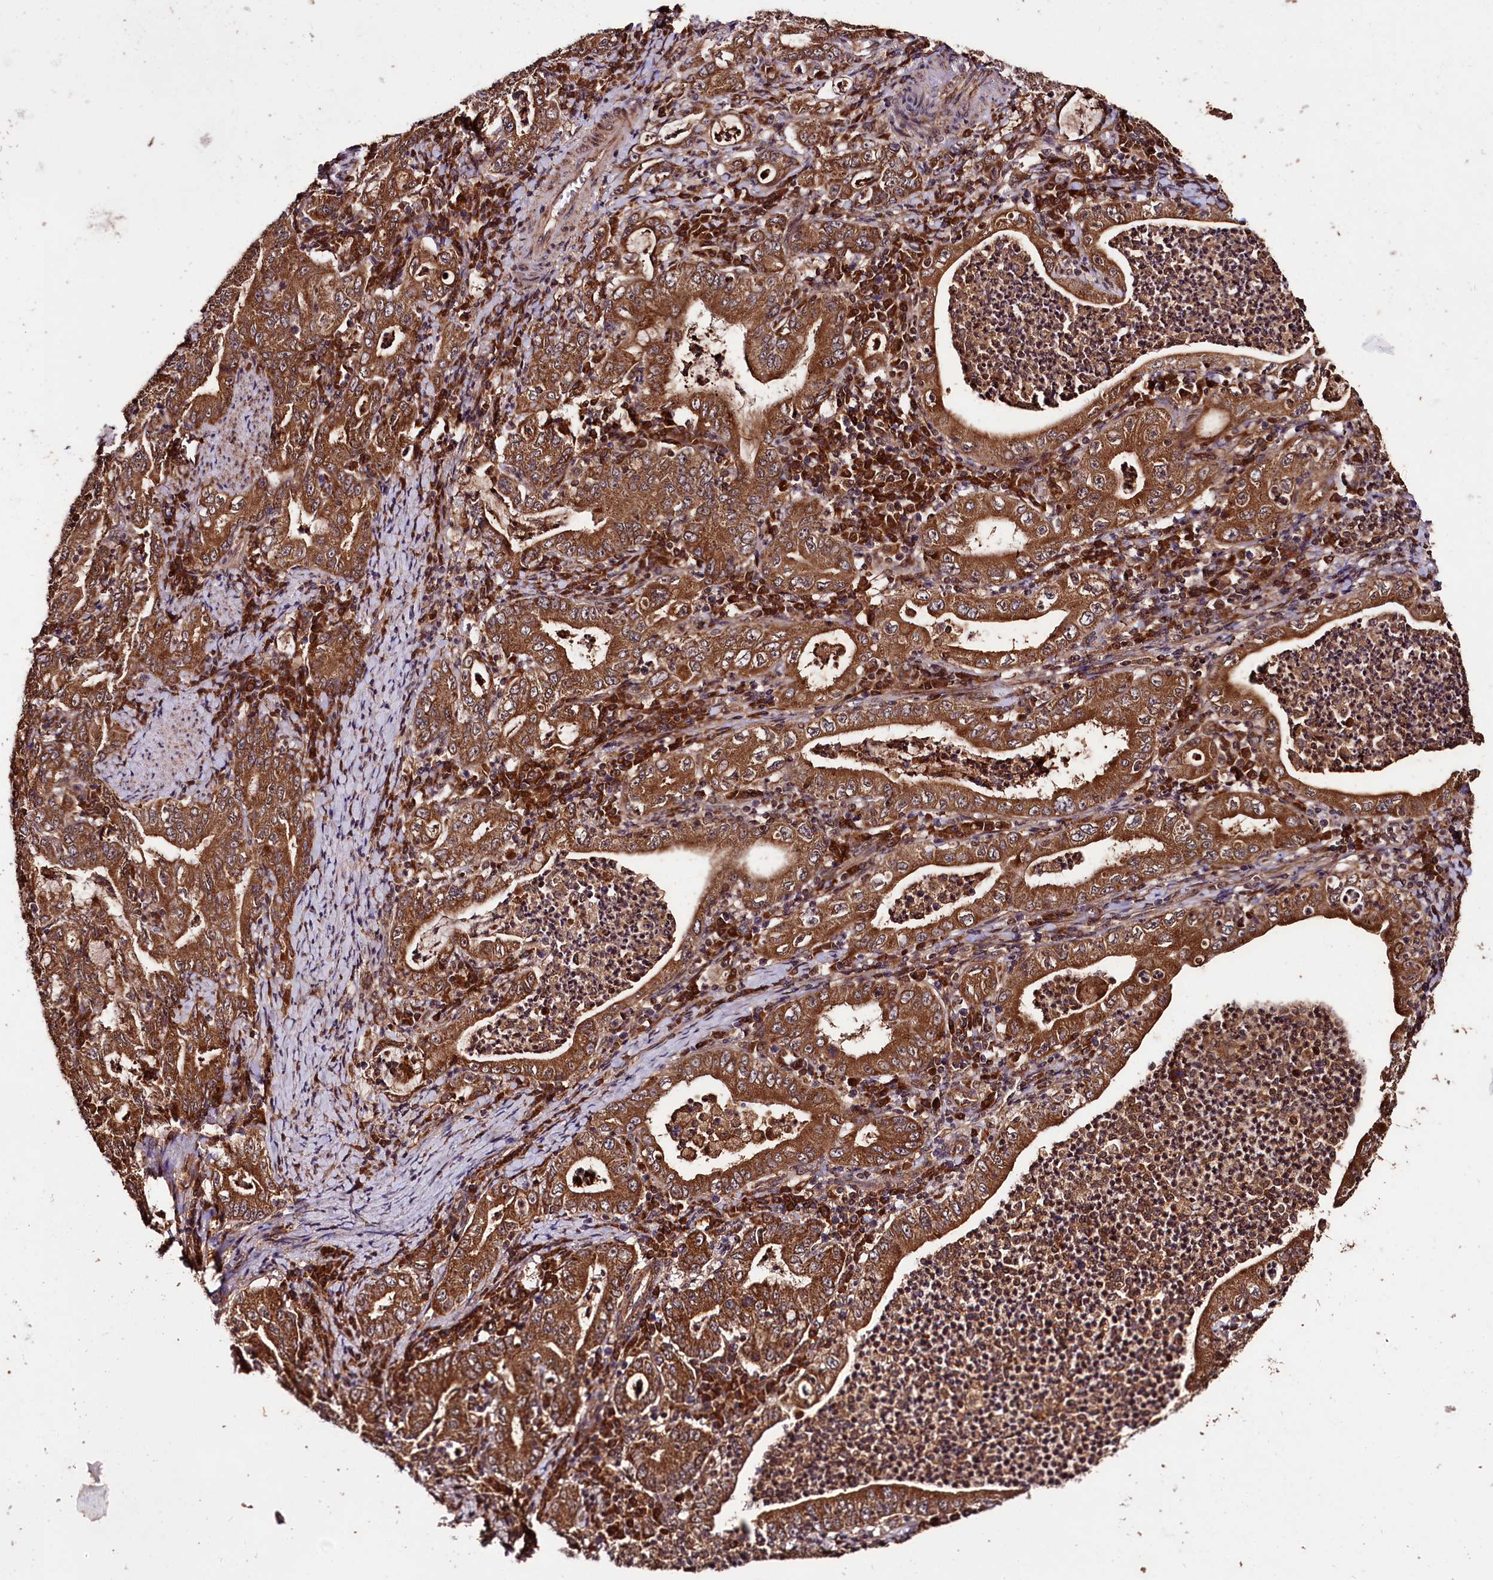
{"staining": {"intensity": "strong", "quantity": ">75%", "location": "cytoplasmic/membranous"}, "tissue": "stomach cancer", "cell_type": "Tumor cells", "image_type": "cancer", "snomed": [{"axis": "morphology", "description": "Normal tissue, NOS"}, {"axis": "morphology", "description": "Adenocarcinoma, NOS"}, {"axis": "topography", "description": "Esophagus"}, {"axis": "topography", "description": "Stomach, upper"}, {"axis": "topography", "description": "Peripheral nerve tissue"}], "caption": "Brown immunohistochemical staining in human stomach adenocarcinoma shows strong cytoplasmic/membranous expression in about >75% of tumor cells.", "gene": "UBE3A", "patient": {"sex": "male", "age": 62}}